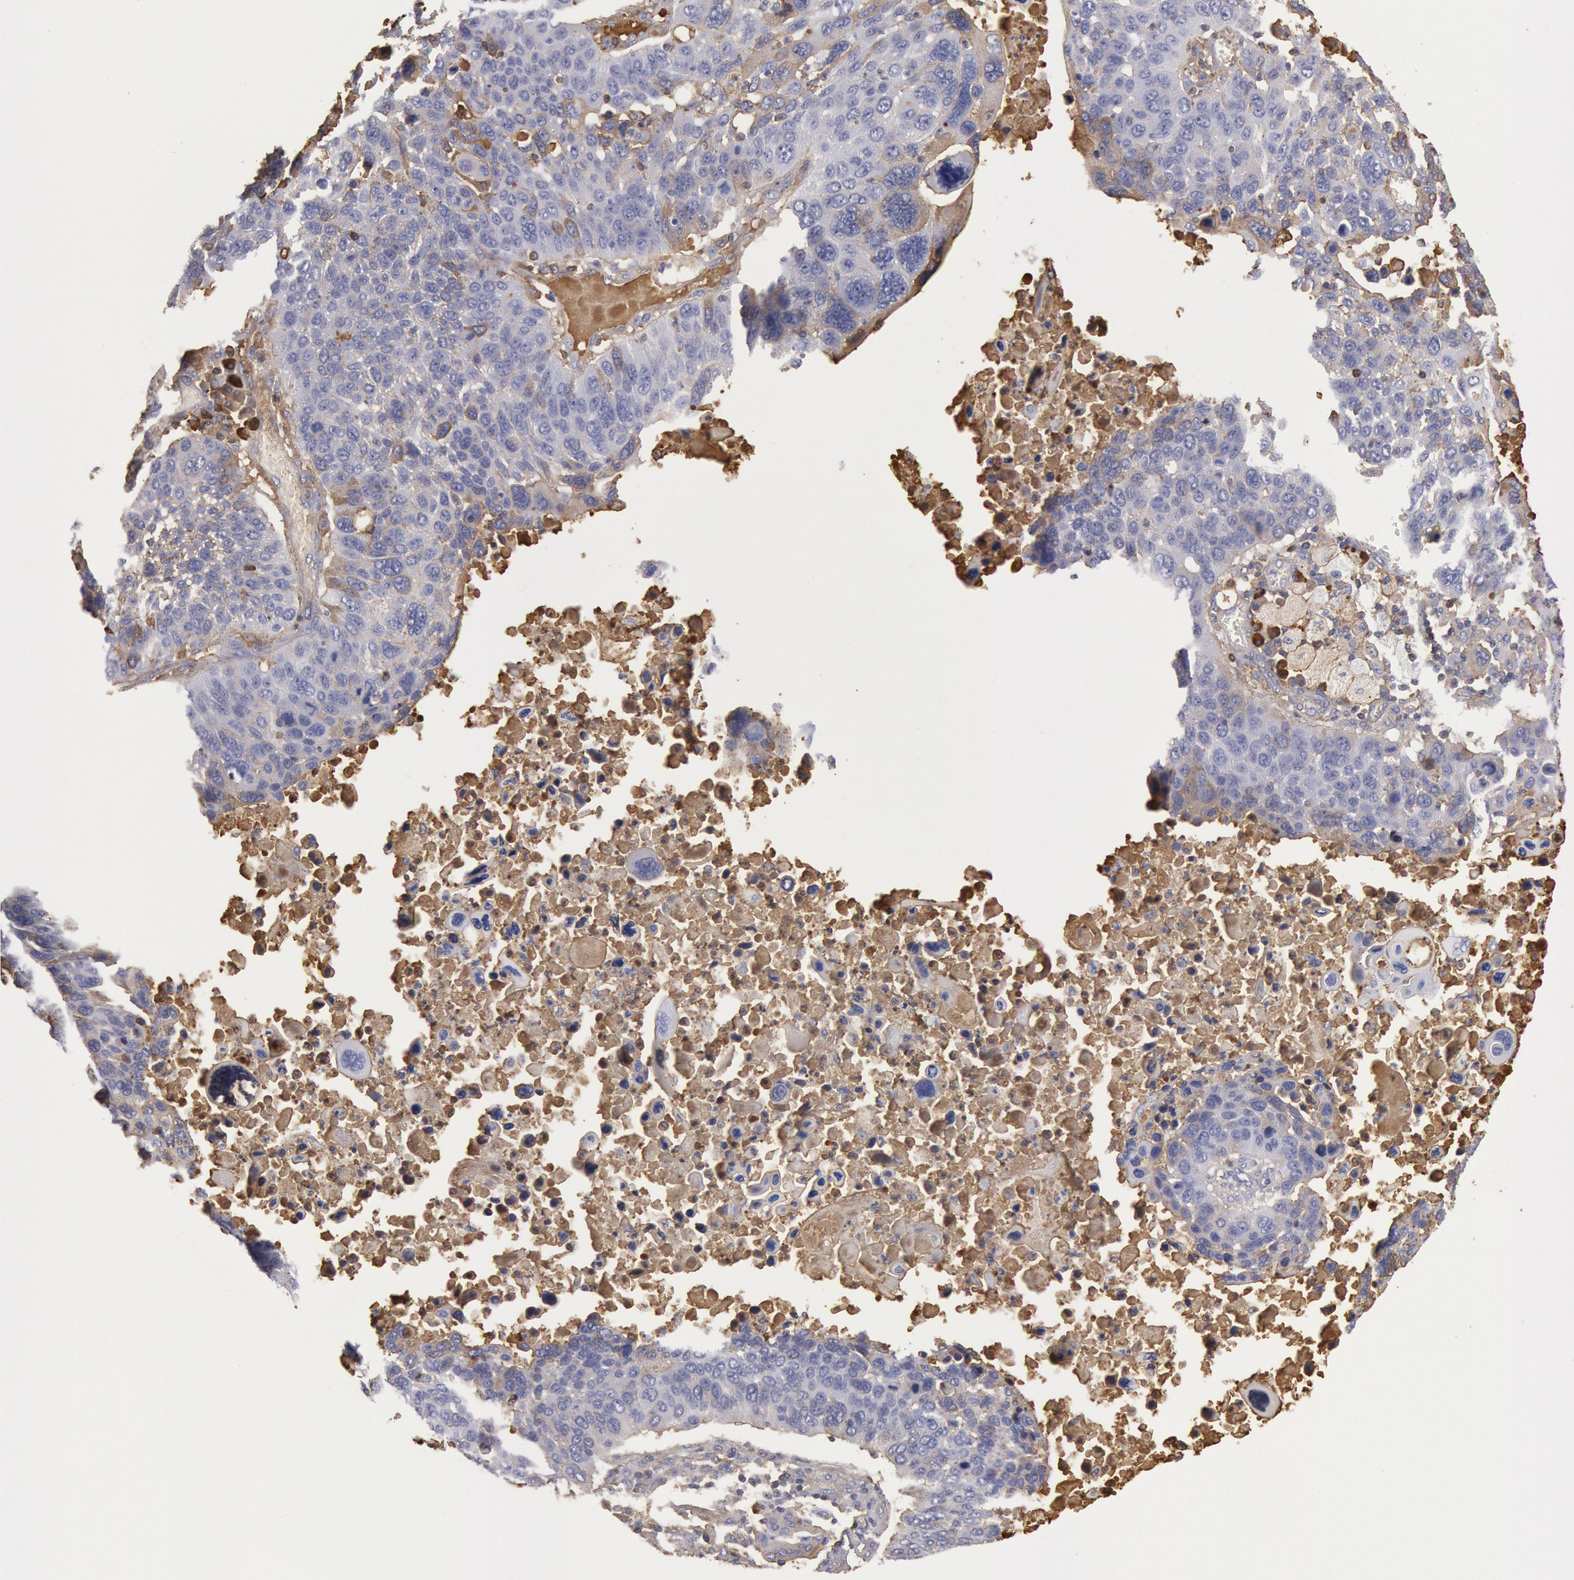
{"staining": {"intensity": "weak", "quantity": "<25%", "location": "cytoplasmic/membranous"}, "tissue": "lung cancer", "cell_type": "Tumor cells", "image_type": "cancer", "snomed": [{"axis": "morphology", "description": "Squamous cell carcinoma, NOS"}, {"axis": "topography", "description": "Lung"}], "caption": "Immunohistochemistry photomicrograph of human lung squamous cell carcinoma stained for a protein (brown), which reveals no positivity in tumor cells. Brightfield microscopy of immunohistochemistry stained with DAB (brown) and hematoxylin (blue), captured at high magnification.", "gene": "IGHA1", "patient": {"sex": "male", "age": 68}}